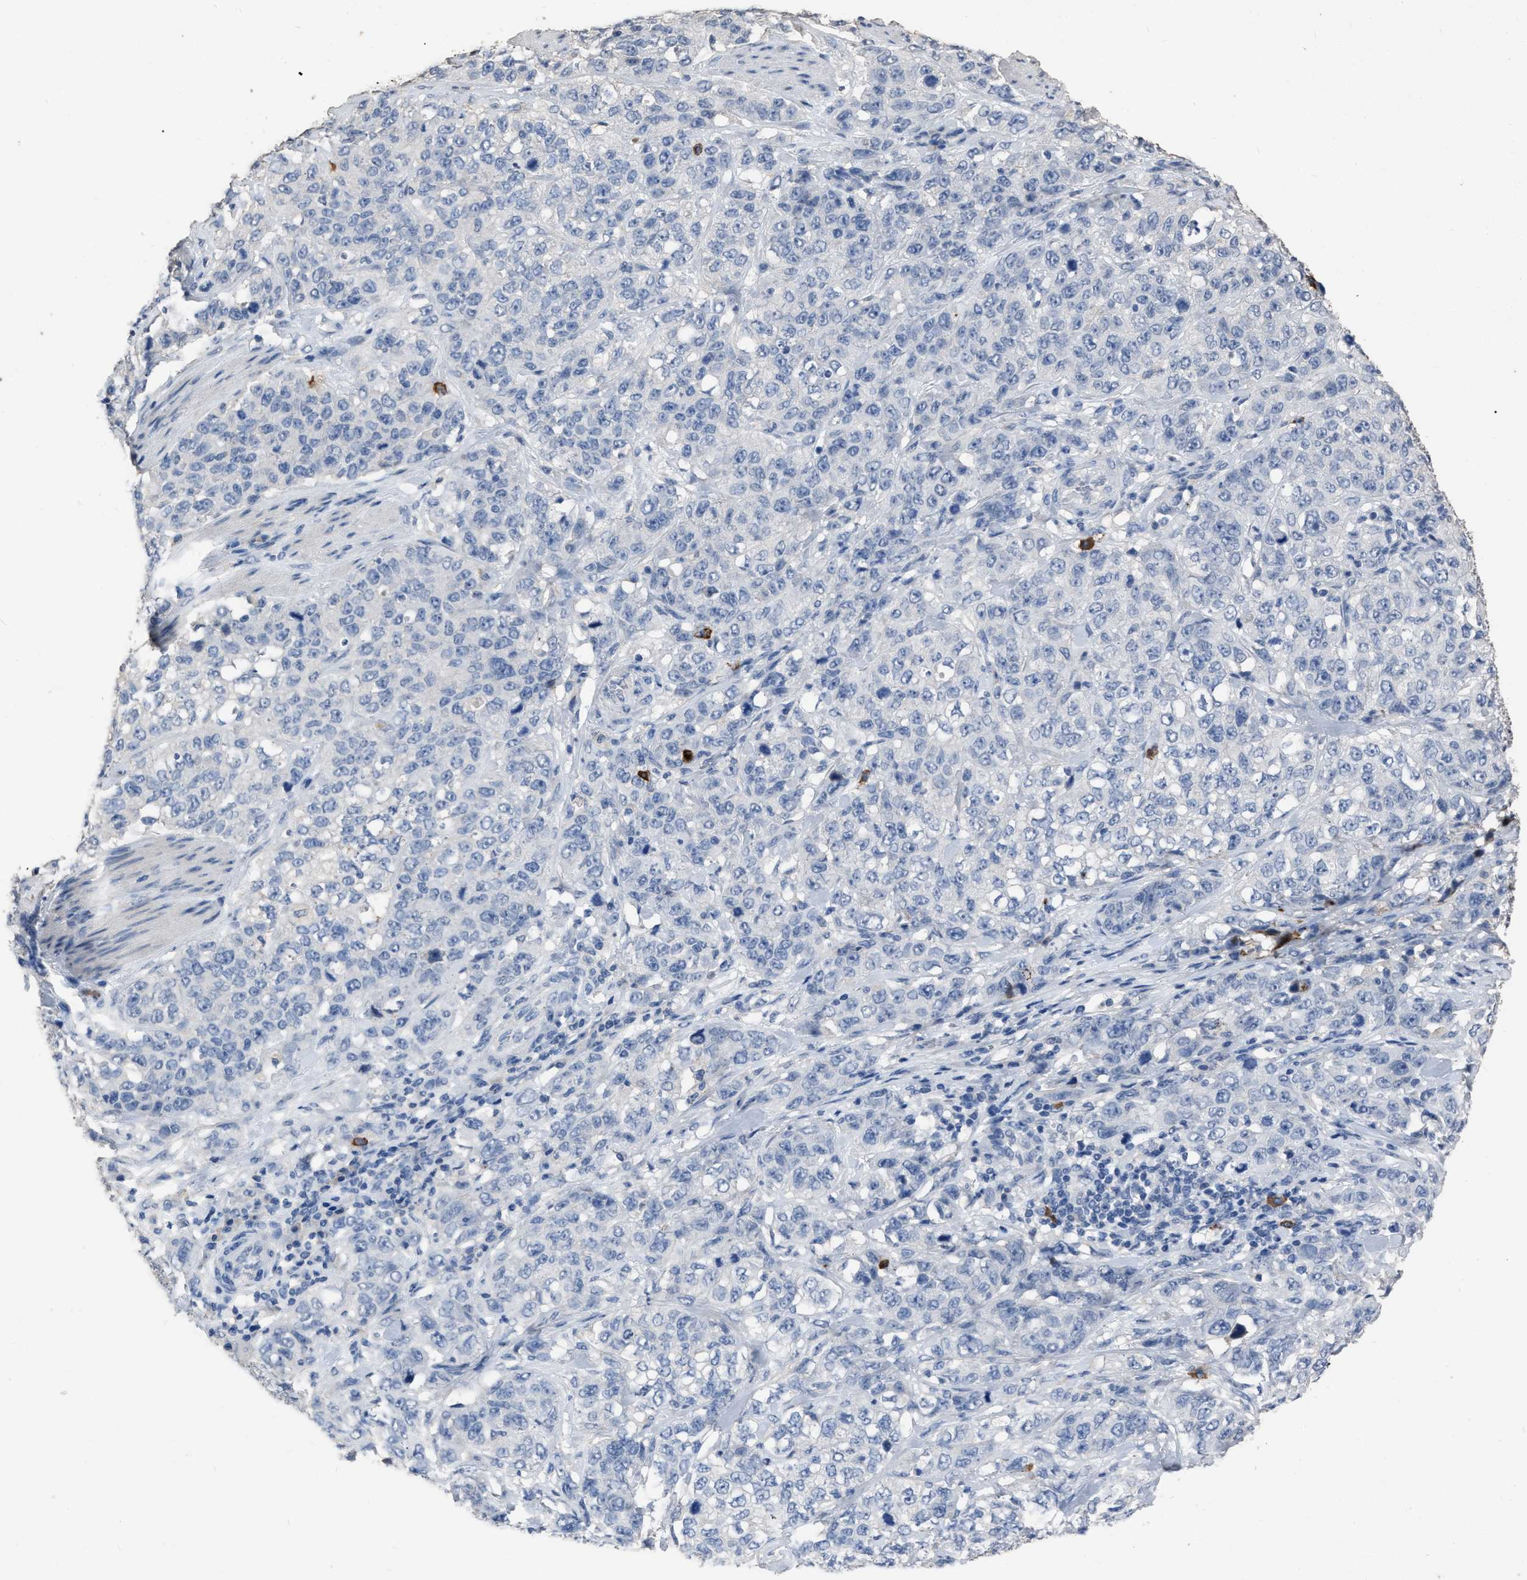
{"staining": {"intensity": "negative", "quantity": "none", "location": "none"}, "tissue": "stomach cancer", "cell_type": "Tumor cells", "image_type": "cancer", "snomed": [{"axis": "morphology", "description": "Adenocarcinoma, NOS"}, {"axis": "topography", "description": "Stomach"}], "caption": "Image shows no protein expression in tumor cells of stomach cancer (adenocarcinoma) tissue.", "gene": "HABP2", "patient": {"sex": "male", "age": 48}}